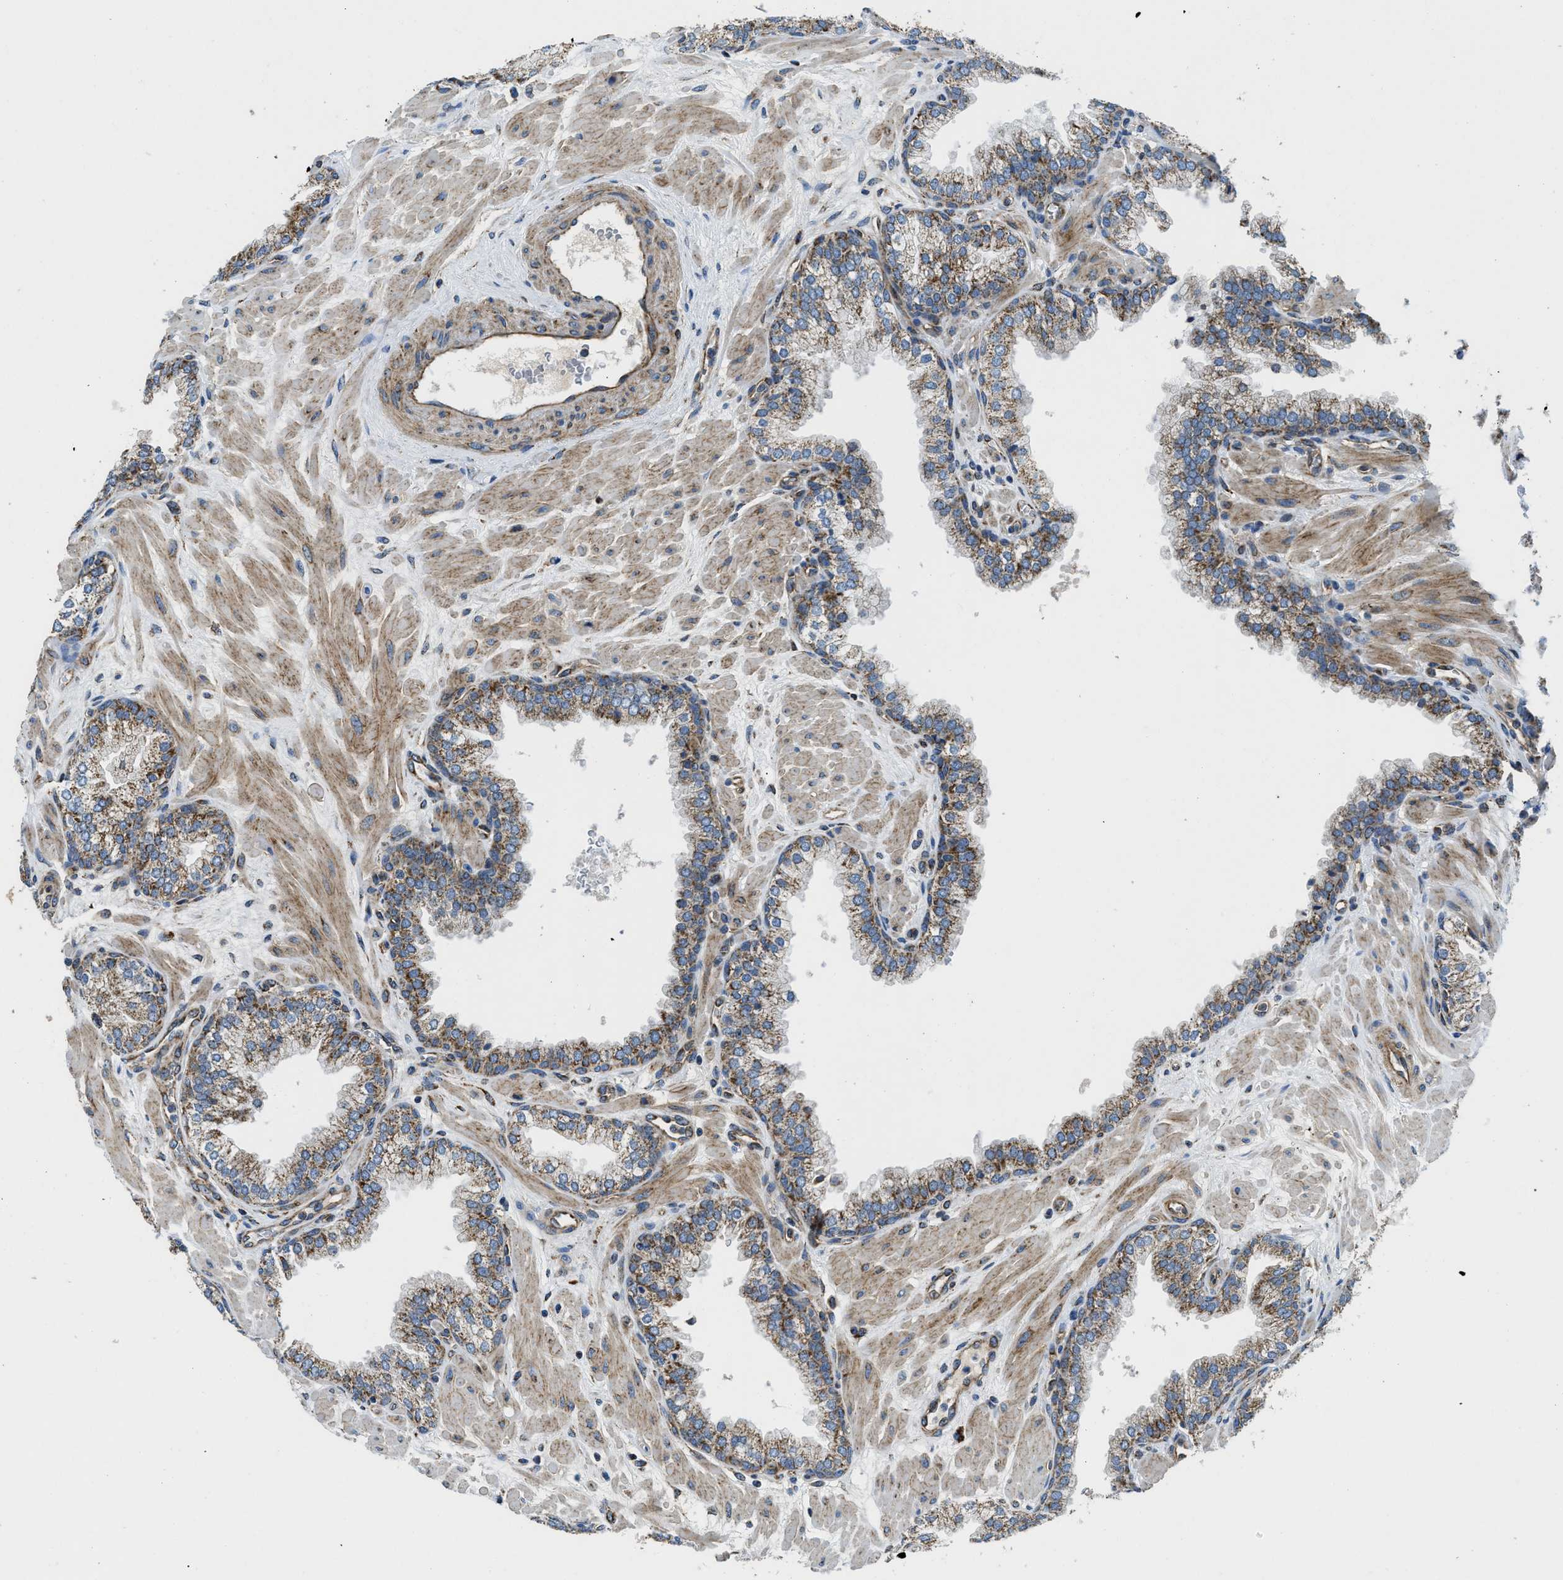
{"staining": {"intensity": "moderate", "quantity": ">75%", "location": "cytoplasmic/membranous"}, "tissue": "prostate", "cell_type": "Glandular cells", "image_type": "normal", "snomed": [{"axis": "morphology", "description": "Normal tissue, NOS"}, {"axis": "morphology", "description": "Urothelial carcinoma, Low grade"}, {"axis": "topography", "description": "Urinary bladder"}, {"axis": "topography", "description": "Prostate"}], "caption": "This histopathology image displays benign prostate stained with immunohistochemistry to label a protein in brown. The cytoplasmic/membranous of glandular cells show moderate positivity for the protein. Nuclei are counter-stained blue.", "gene": "STK33", "patient": {"sex": "male", "age": 60}}